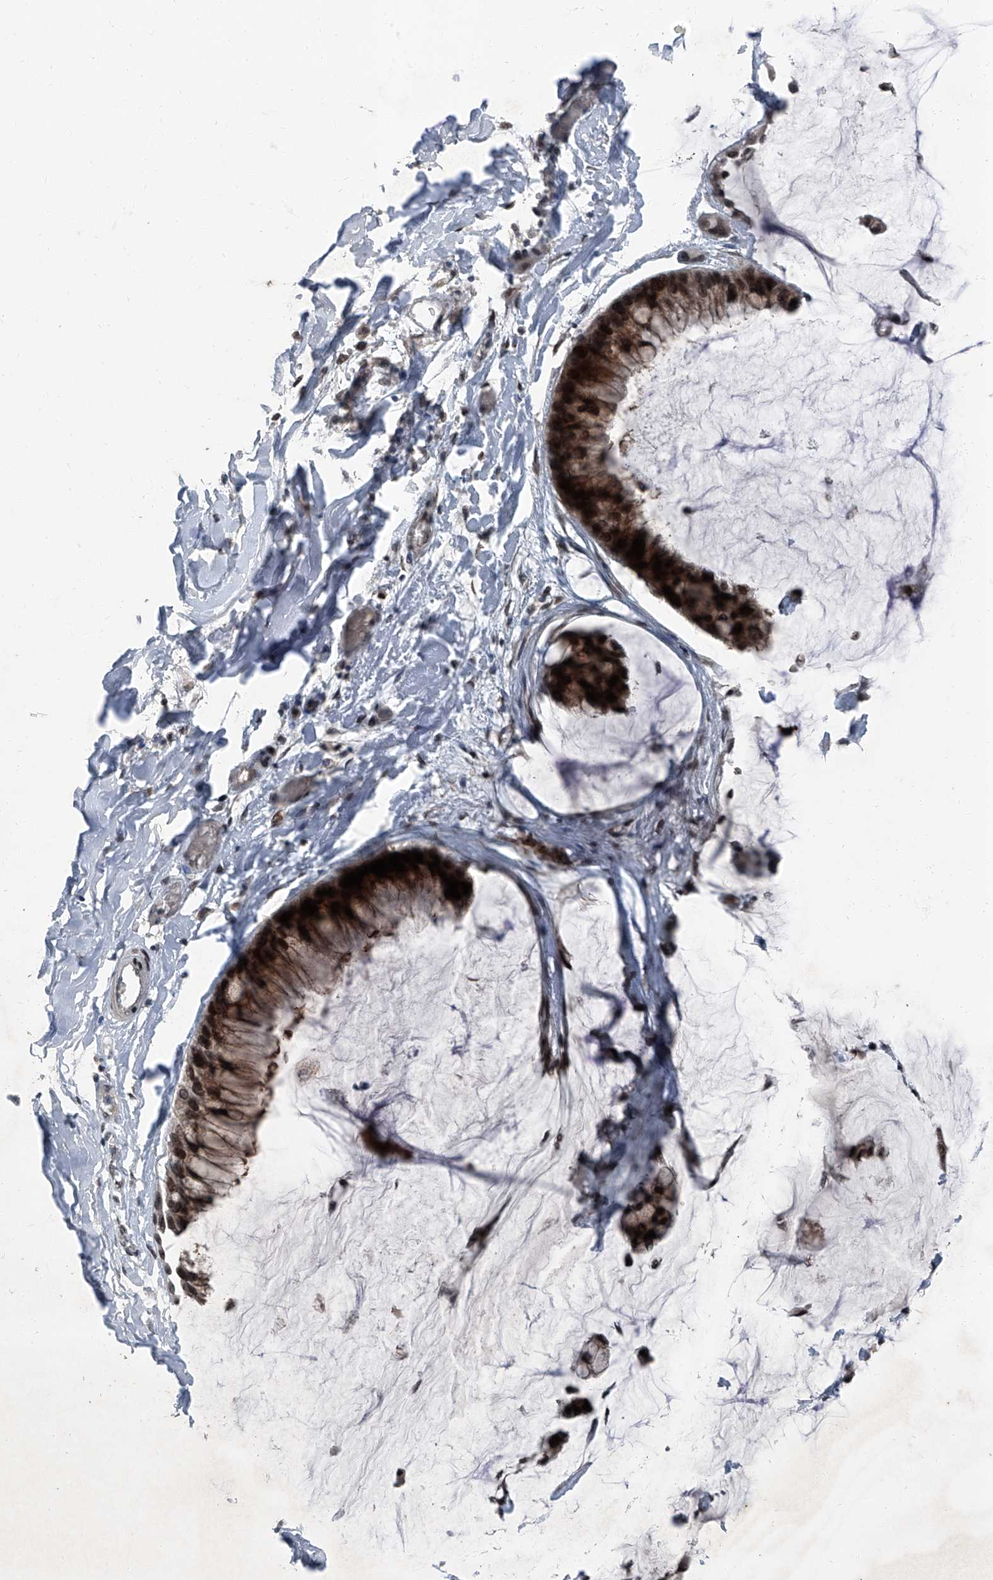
{"staining": {"intensity": "strong", "quantity": ">75%", "location": "cytoplasmic/membranous,nuclear"}, "tissue": "ovarian cancer", "cell_type": "Tumor cells", "image_type": "cancer", "snomed": [{"axis": "morphology", "description": "Cystadenocarcinoma, mucinous, NOS"}, {"axis": "topography", "description": "Ovary"}], "caption": "Ovarian cancer tissue demonstrates strong cytoplasmic/membranous and nuclear expression in about >75% of tumor cells, visualized by immunohistochemistry.", "gene": "BMI1", "patient": {"sex": "female", "age": 39}}